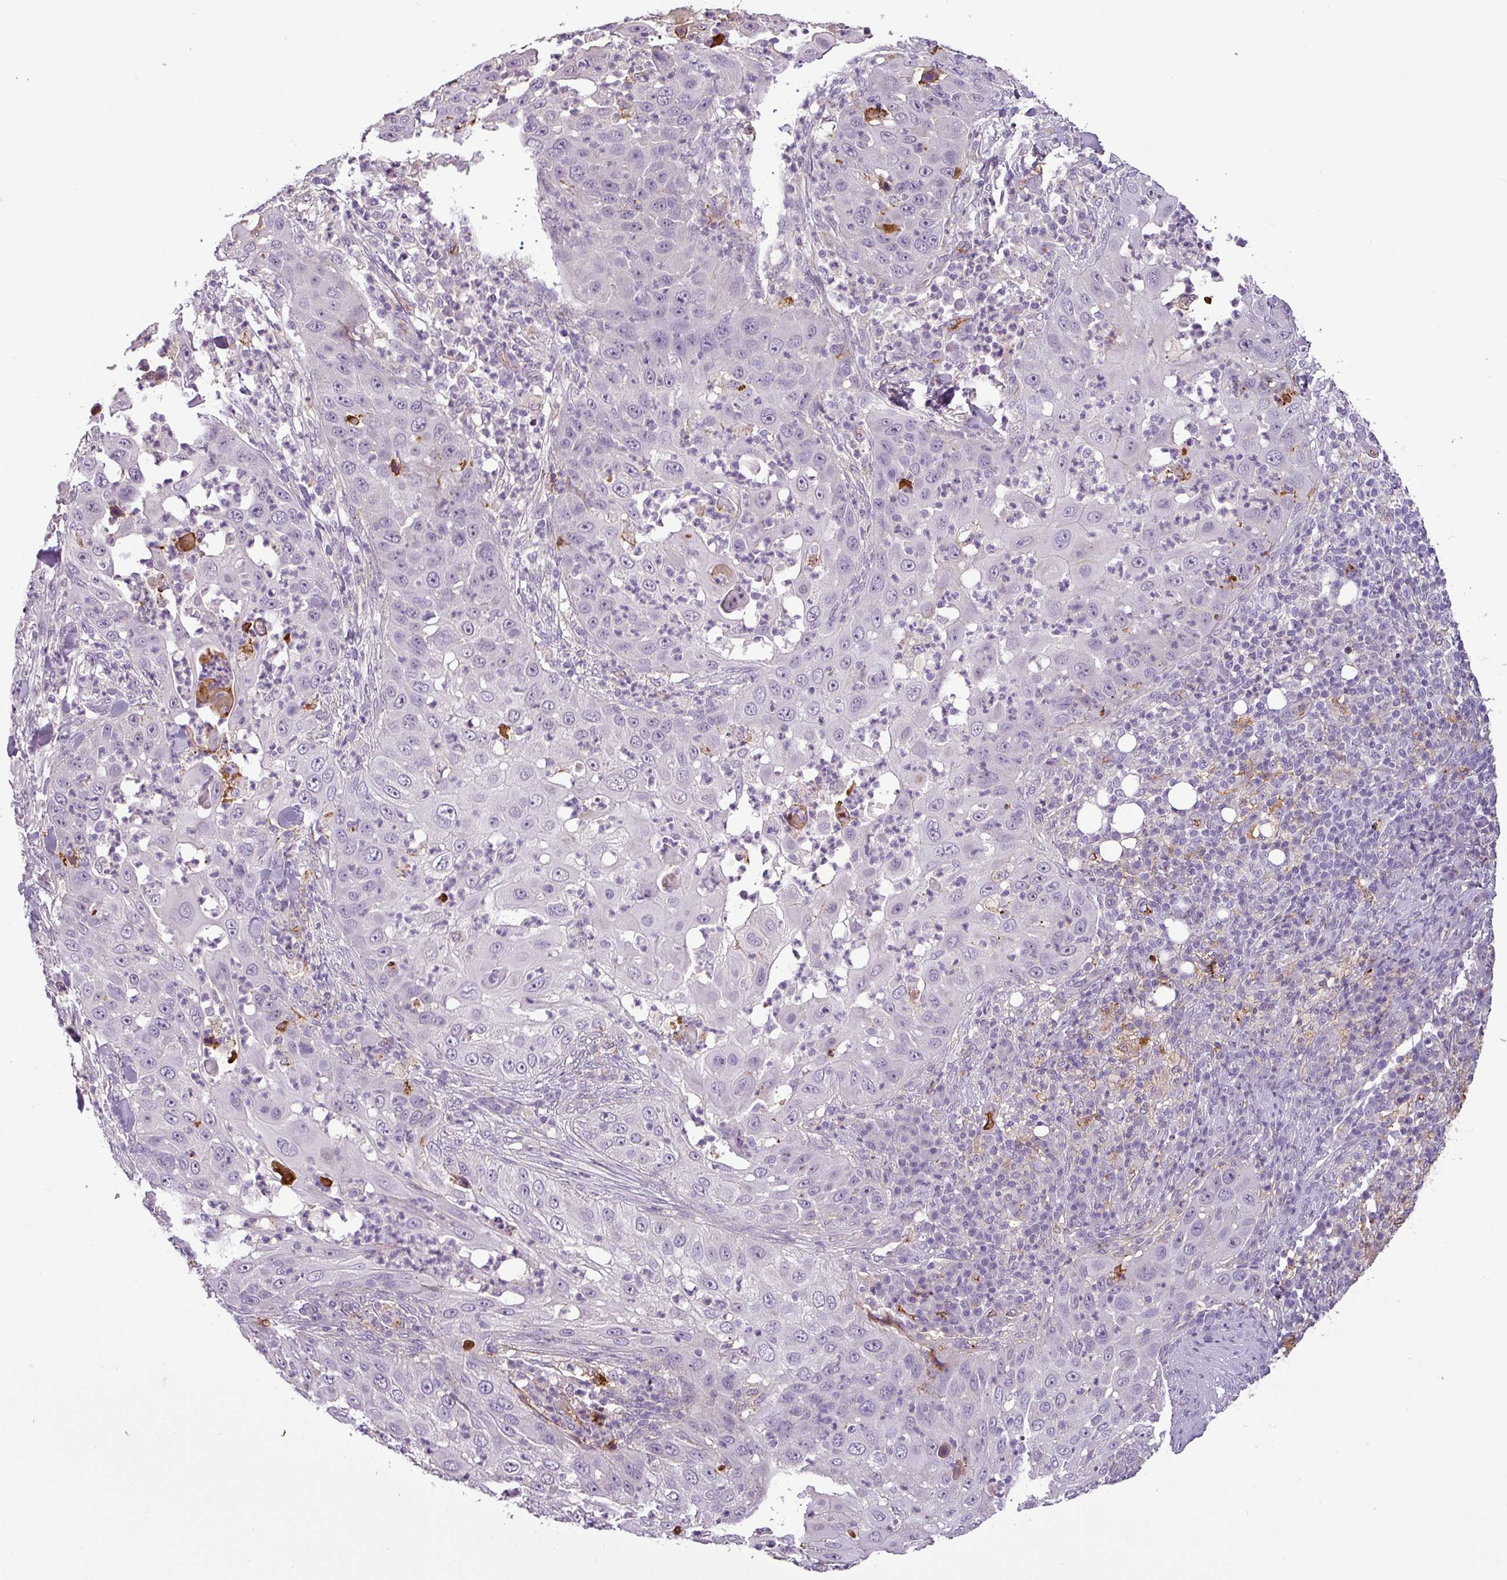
{"staining": {"intensity": "negative", "quantity": "none", "location": "none"}, "tissue": "skin cancer", "cell_type": "Tumor cells", "image_type": "cancer", "snomed": [{"axis": "morphology", "description": "Squamous cell carcinoma, NOS"}, {"axis": "topography", "description": "Skin"}], "caption": "A histopathology image of human skin cancer (squamous cell carcinoma) is negative for staining in tumor cells.", "gene": "APOC1", "patient": {"sex": "female", "age": 44}}